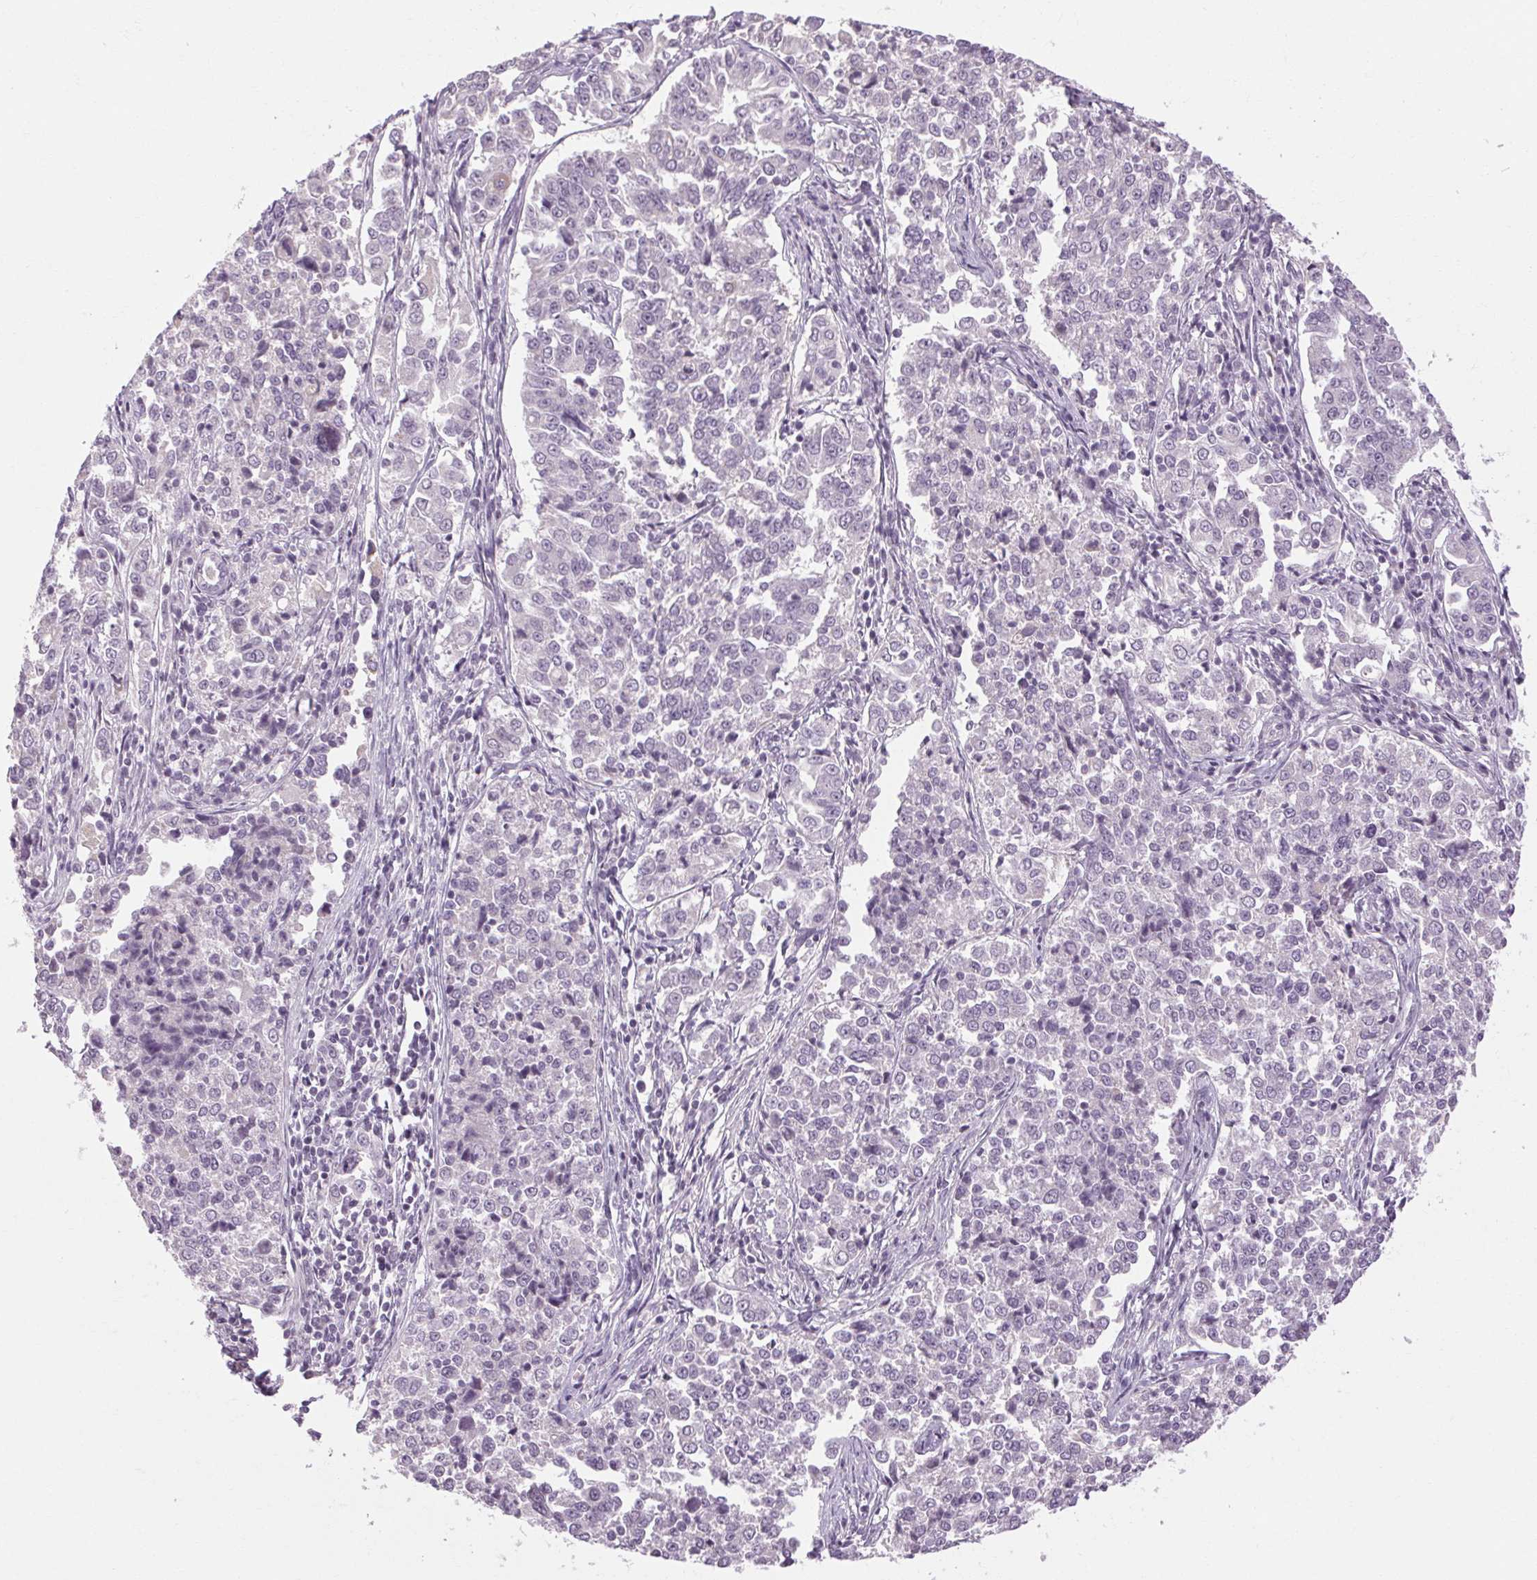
{"staining": {"intensity": "negative", "quantity": "none", "location": "none"}, "tissue": "endometrial cancer", "cell_type": "Tumor cells", "image_type": "cancer", "snomed": [{"axis": "morphology", "description": "Adenocarcinoma, NOS"}, {"axis": "topography", "description": "Endometrium"}], "caption": "This is an immunohistochemistry (IHC) histopathology image of adenocarcinoma (endometrial). There is no positivity in tumor cells.", "gene": "KLHL40", "patient": {"sex": "female", "age": 43}}